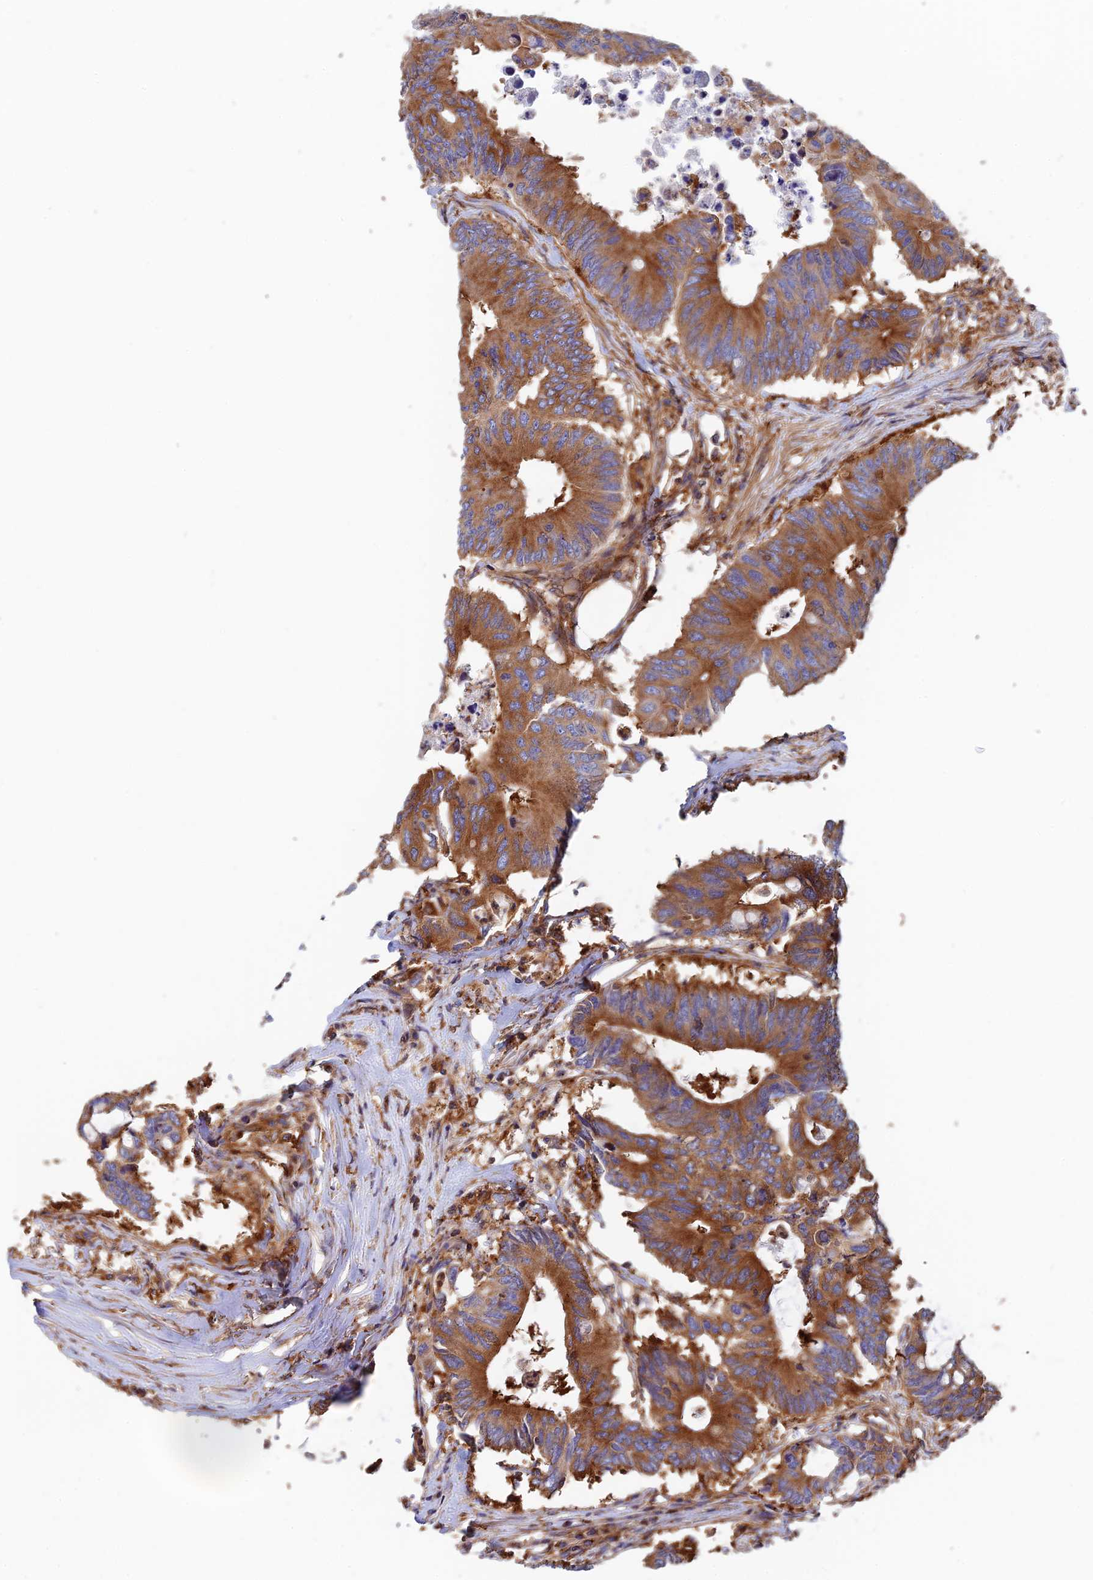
{"staining": {"intensity": "strong", "quantity": ">75%", "location": "cytoplasmic/membranous"}, "tissue": "colorectal cancer", "cell_type": "Tumor cells", "image_type": "cancer", "snomed": [{"axis": "morphology", "description": "Adenocarcinoma, NOS"}, {"axis": "topography", "description": "Colon"}], "caption": "The immunohistochemical stain shows strong cytoplasmic/membranous expression in tumor cells of colorectal adenocarcinoma tissue.", "gene": "DCTN2", "patient": {"sex": "male", "age": 71}}